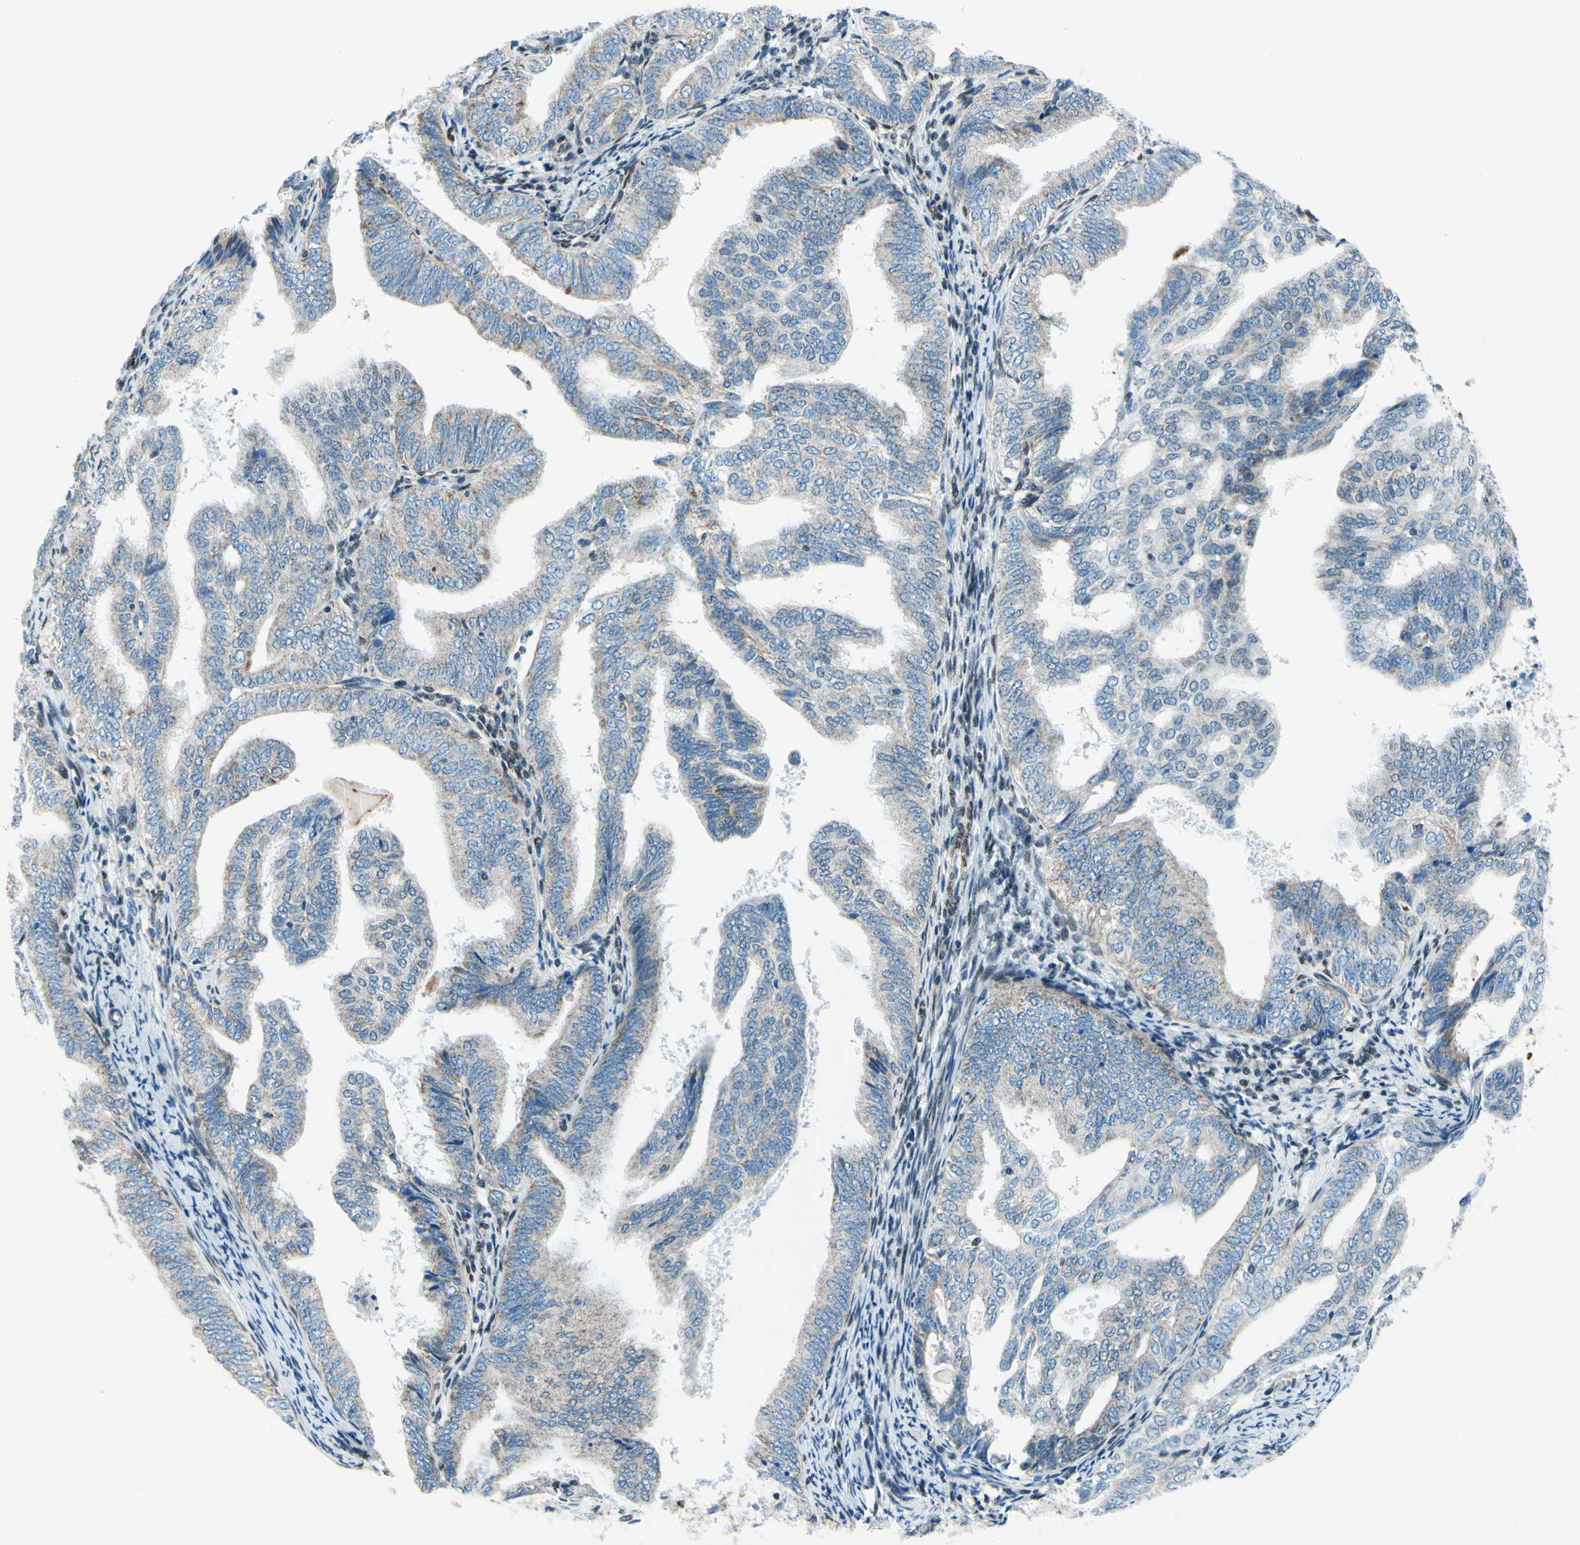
{"staining": {"intensity": "weak", "quantity": ">75%", "location": "cytoplasmic/membranous"}, "tissue": "endometrial cancer", "cell_type": "Tumor cells", "image_type": "cancer", "snomed": [{"axis": "morphology", "description": "Adenocarcinoma, NOS"}, {"axis": "topography", "description": "Endometrium"}], "caption": "Human endometrial cancer (adenocarcinoma) stained with a brown dye reveals weak cytoplasmic/membranous positive staining in about >75% of tumor cells.", "gene": "CBX7", "patient": {"sex": "female", "age": 58}}